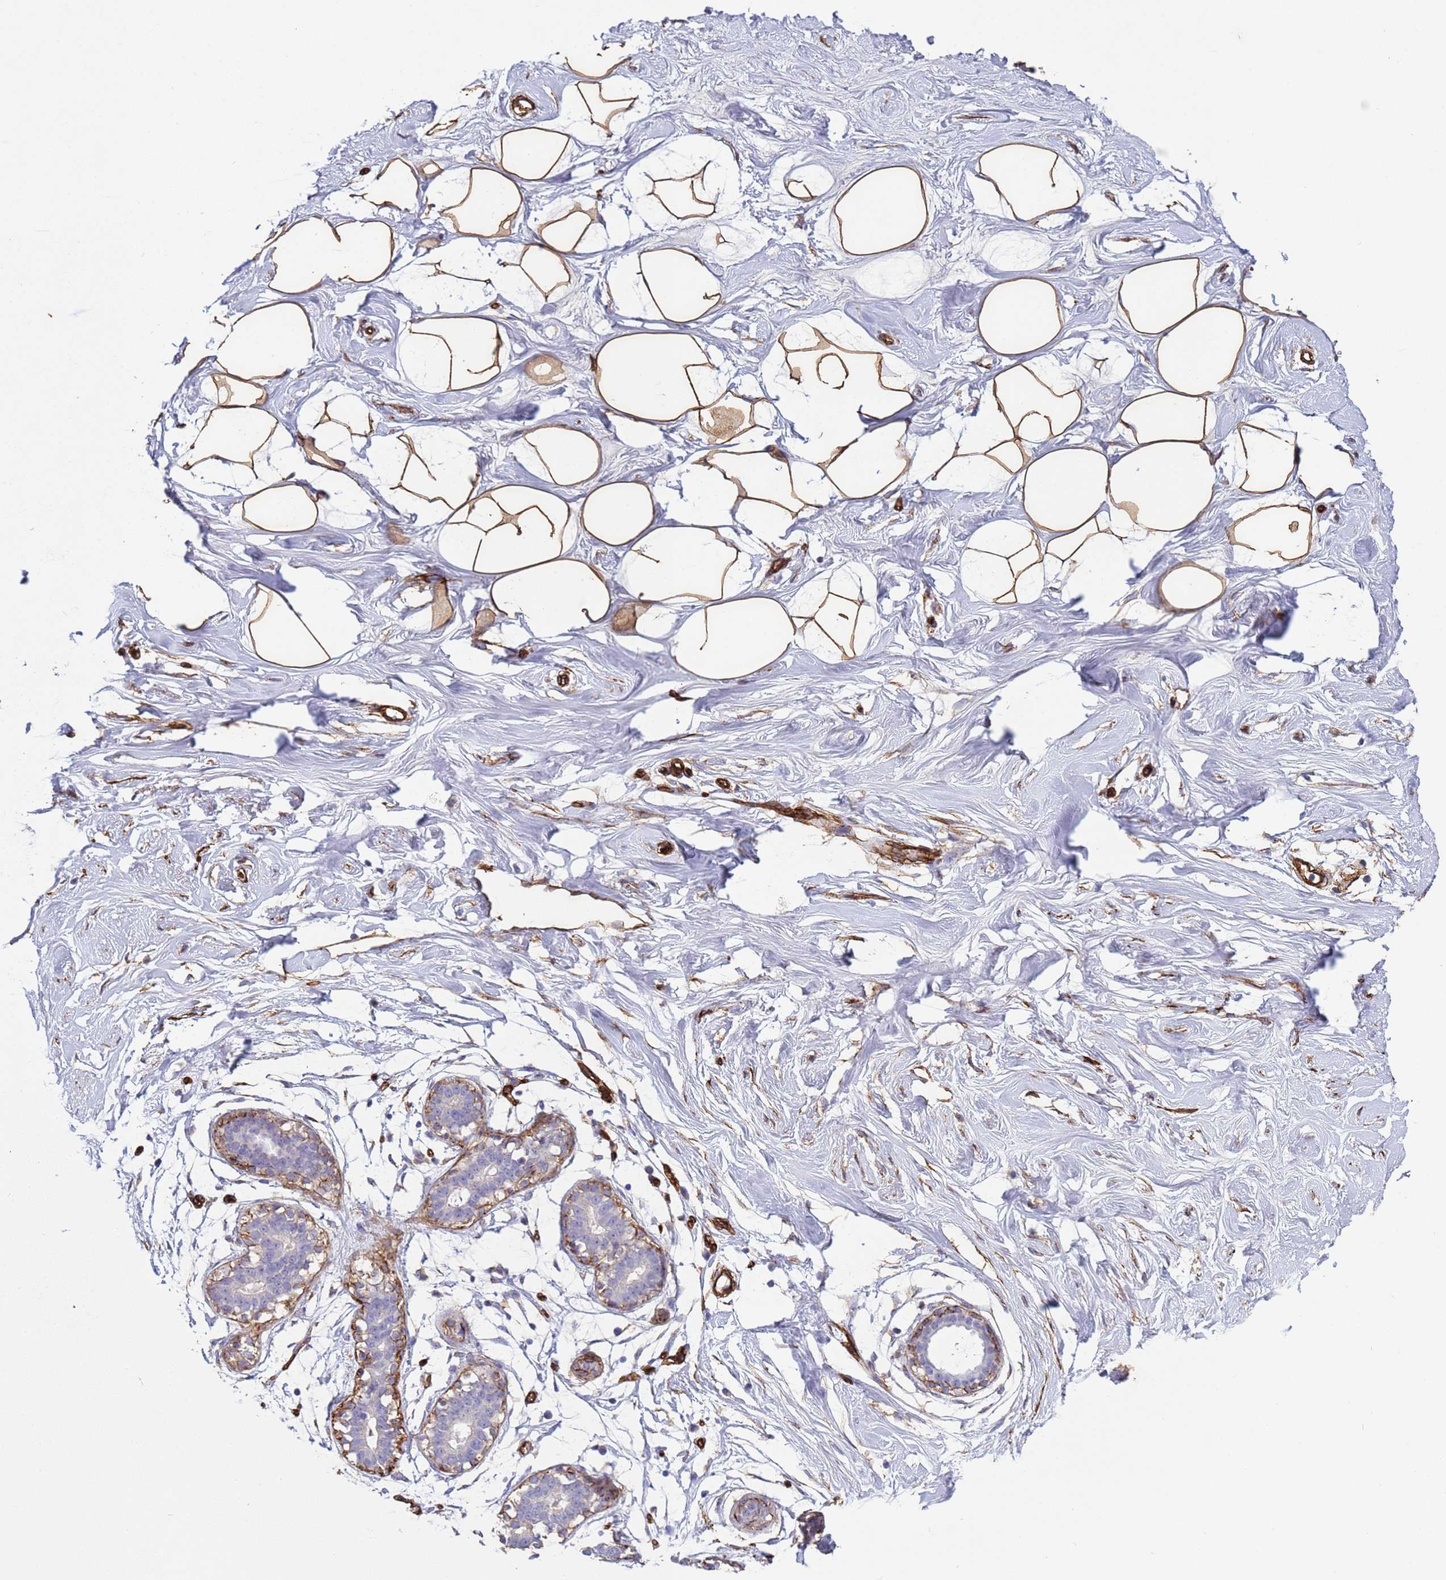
{"staining": {"intensity": "moderate", "quantity": ">75%", "location": "cytoplasmic/membranous"}, "tissue": "breast", "cell_type": "Adipocytes", "image_type": "normal", "snomed": [{"axis": "morphology", "description": "Normal tissue, NOS"}, {"axis": "morphology", "description": "Adenoma, NOS"}, {"axis": "topography", "description": "Breast"}], "caption": "Brown immunohistochemical staining in unremarkable breast exhibits moderate cytoplasmic/membranous staining in about >75% of adipocytes.", "gene": "GASK1A", "patient": {"sex": "female", "age": 23}}